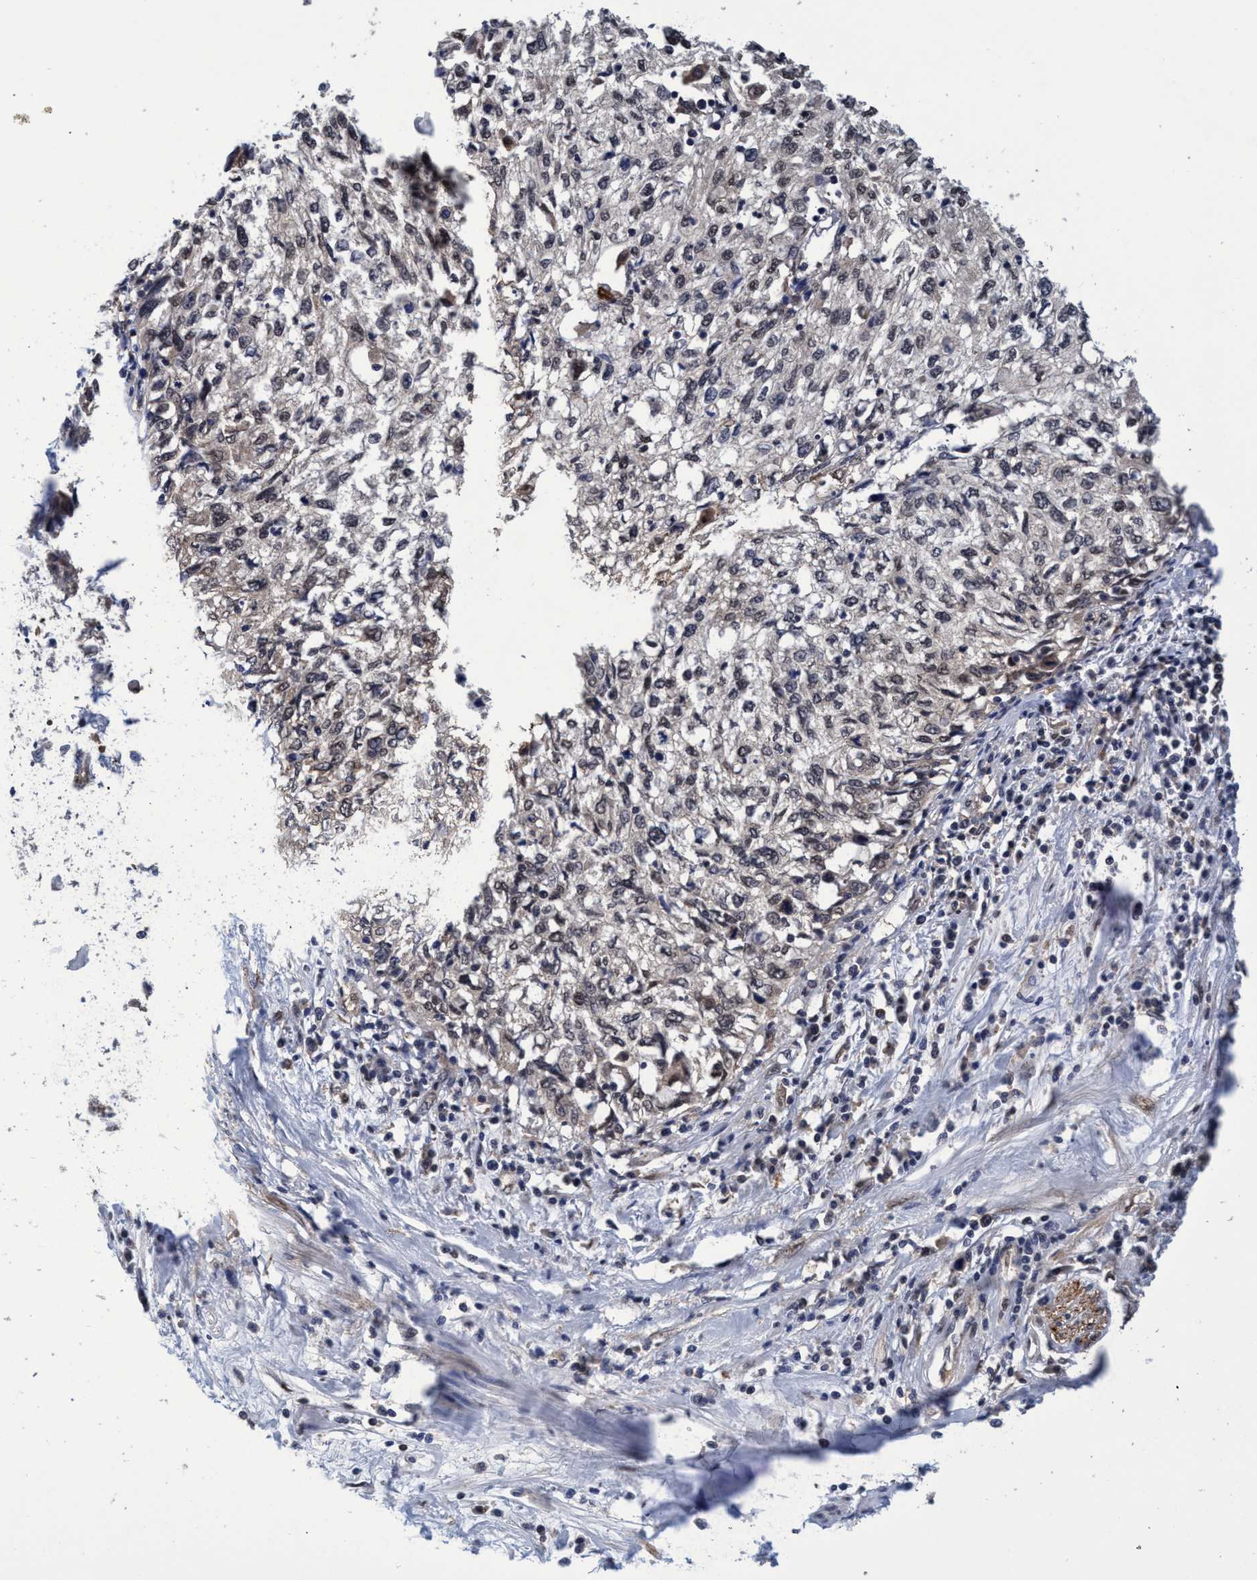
{"staining": {"intensity": "weak", "quantity": "25%-75%", "location": "cytoplasmic/membranous"}, "tissue": "cervical cancer", "cell_type": "Tumor cells", "image_type": "cancer", "snomed": [{"axis": "morphology", "description": "Squamous cell carcinoma, NOS"}, {"axis": "topography", "description": "Cervix"}], "caption": "A brown stain highlights weak cytoplasmic/membranous positivity of a protein in cervical cancer (squamous cell carcinoma) tumor cells. The staining was performed using DAB (3,3'-diaminobenzidine) to visualize the protein expression in brown, while the nuclei were stained in blue with hematoxylin (Magnification: 20x).", "gene": "PSMD12", "patient": {"sex": "female", "age": 57}}